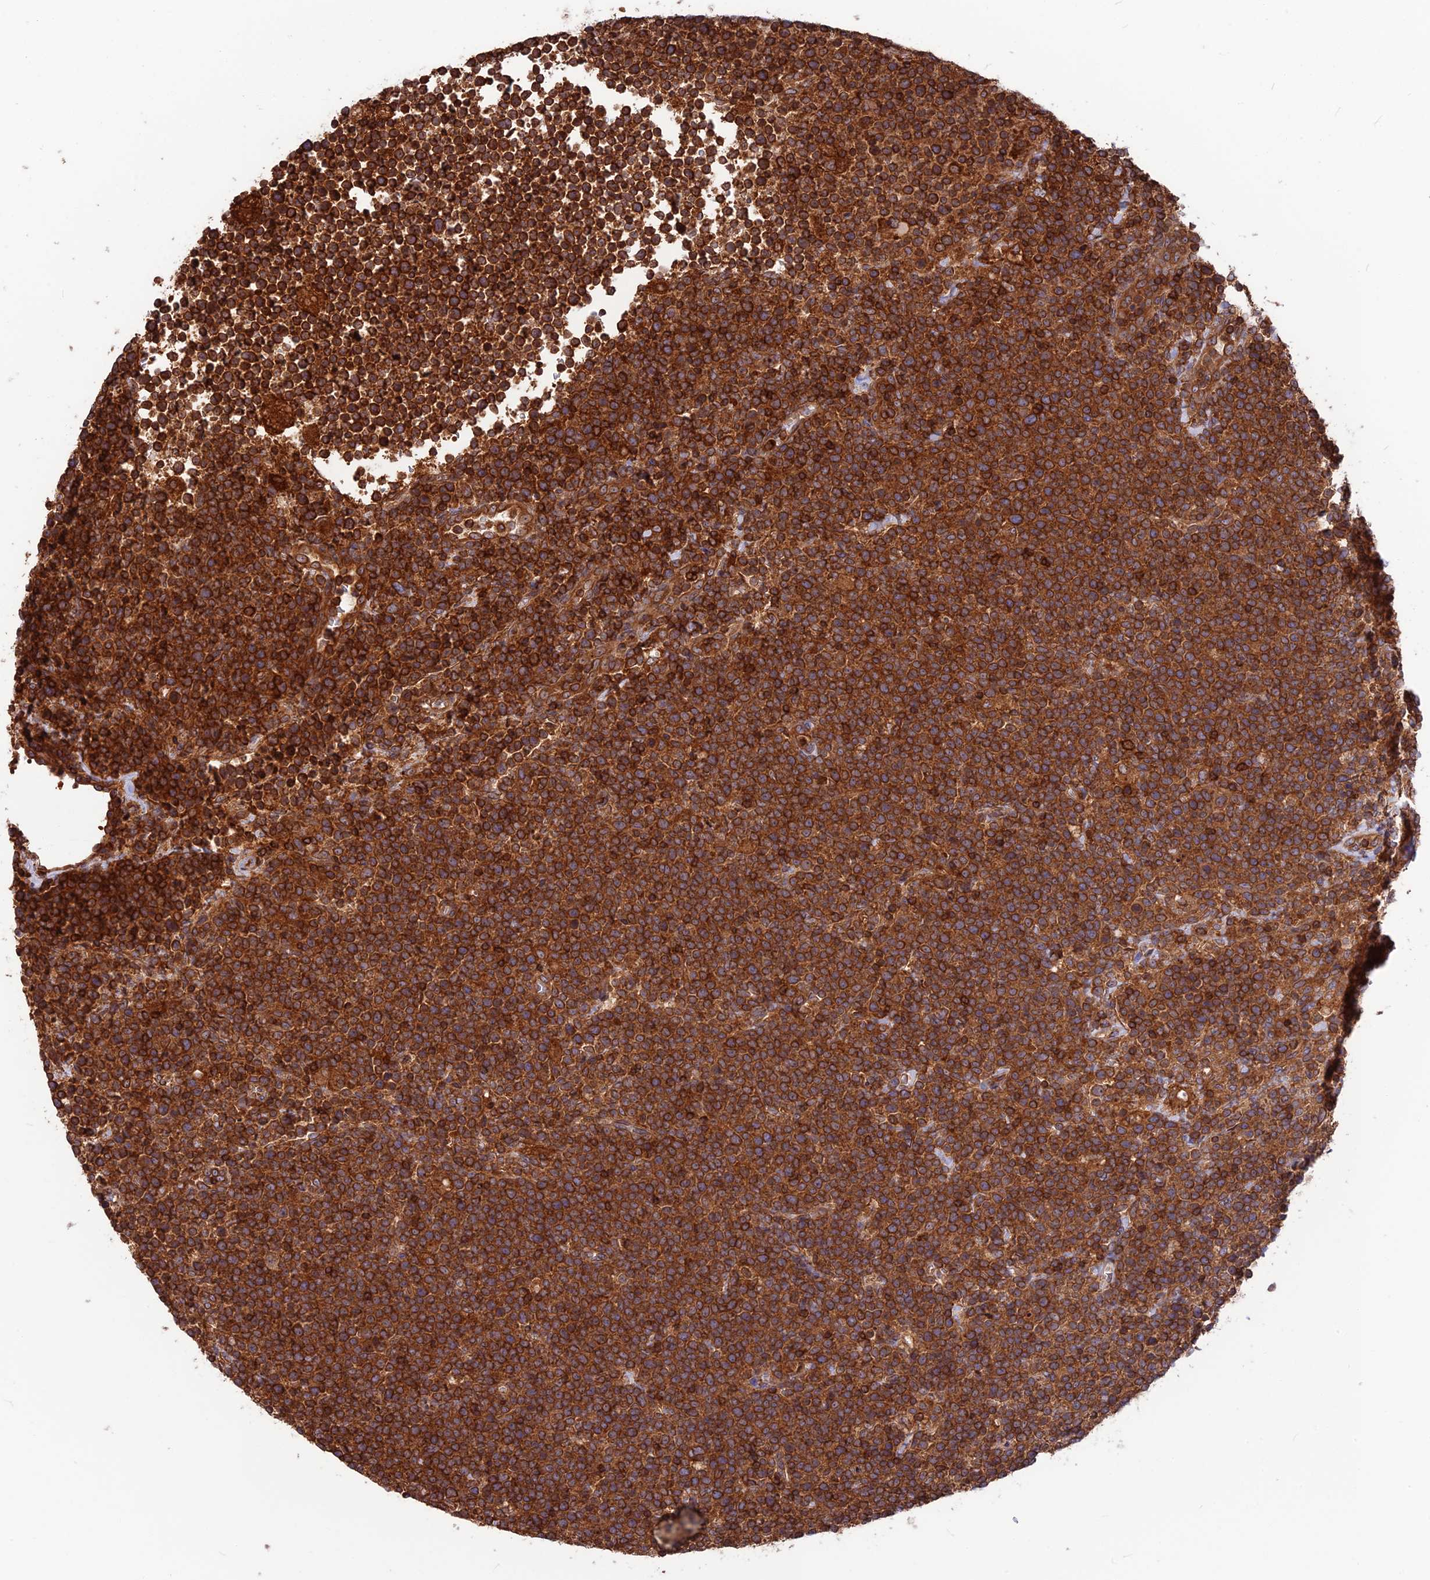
{"staining": {"intensity": "strong", "quantity": ">75%", "location": "cytoplasmic/membranous"}, "tissue": "lymphoma", "cell_type": "Tumor cells", "image_type": "cancer", "snomed": [{"axis": "morphology", "description": "Malignant lymphoma, non-Hodgkin's type, High grade"}, {"axis": "topography", "description": "Lymph node"}], "caption": "Immunohistochemical staining of human high-grade malignant lymphoma, non-Hodgkin's type demonstrates strong cytoplasmic/membranous protein expression in approximately >75% of tumor cells.", "gene": "WDR1", "patient": {"sex": "male", "age": 61}}